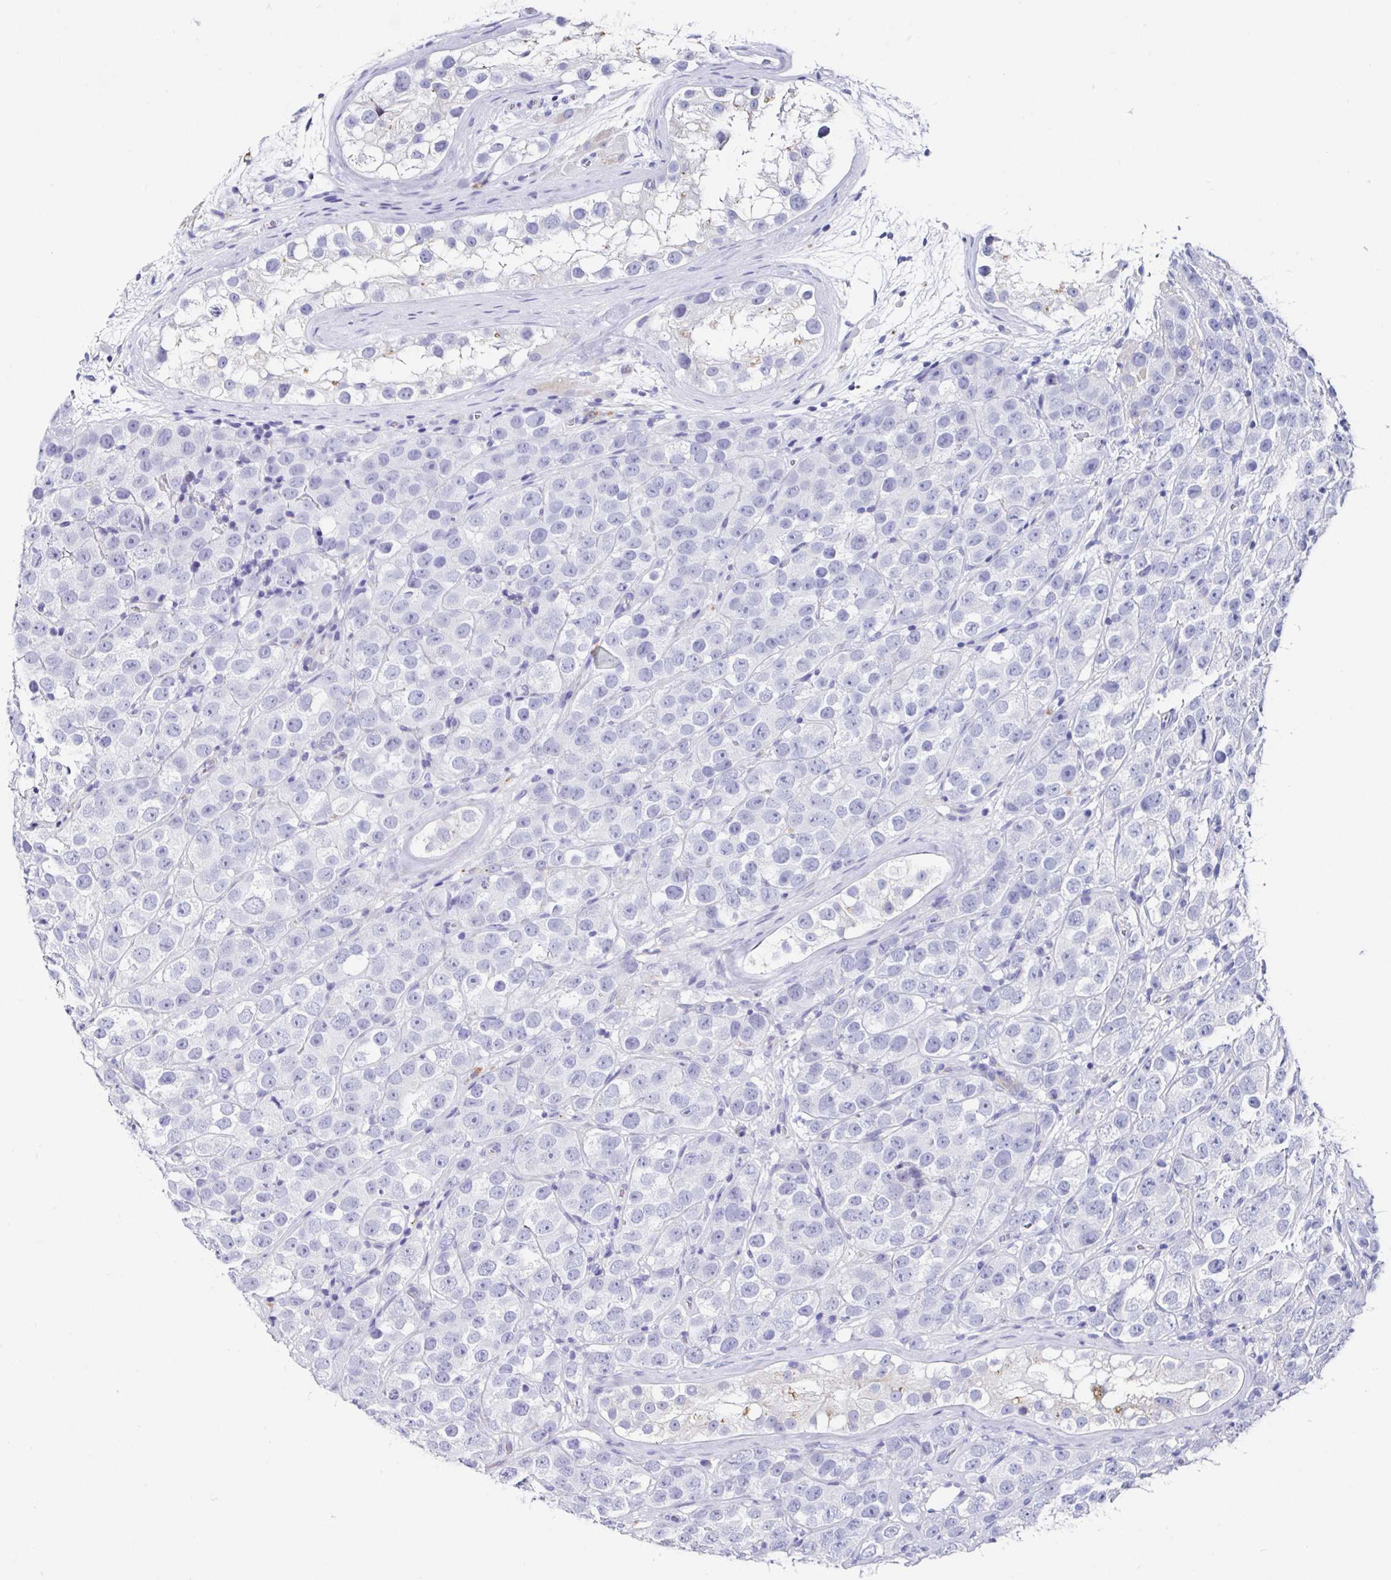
{"staining": {"intensity": "negative", "quantity": "none", "location": "none"}, "tissue": "testis cancer", "cell_type": "Tumor cells", "image_type": "cancer", "snomed": [{"axis": "morphology", "description": "Seminoma, NOS"}, {"axis": "topography", "description": "Testis"}], "caption": "An immunohistochemistry micrograph of testis seminoma is shown. There is no staining in tumor cells of testis seminoma.", "gene": "TMPRSS11E", "patient": {"sex": "male", "age": 28}}